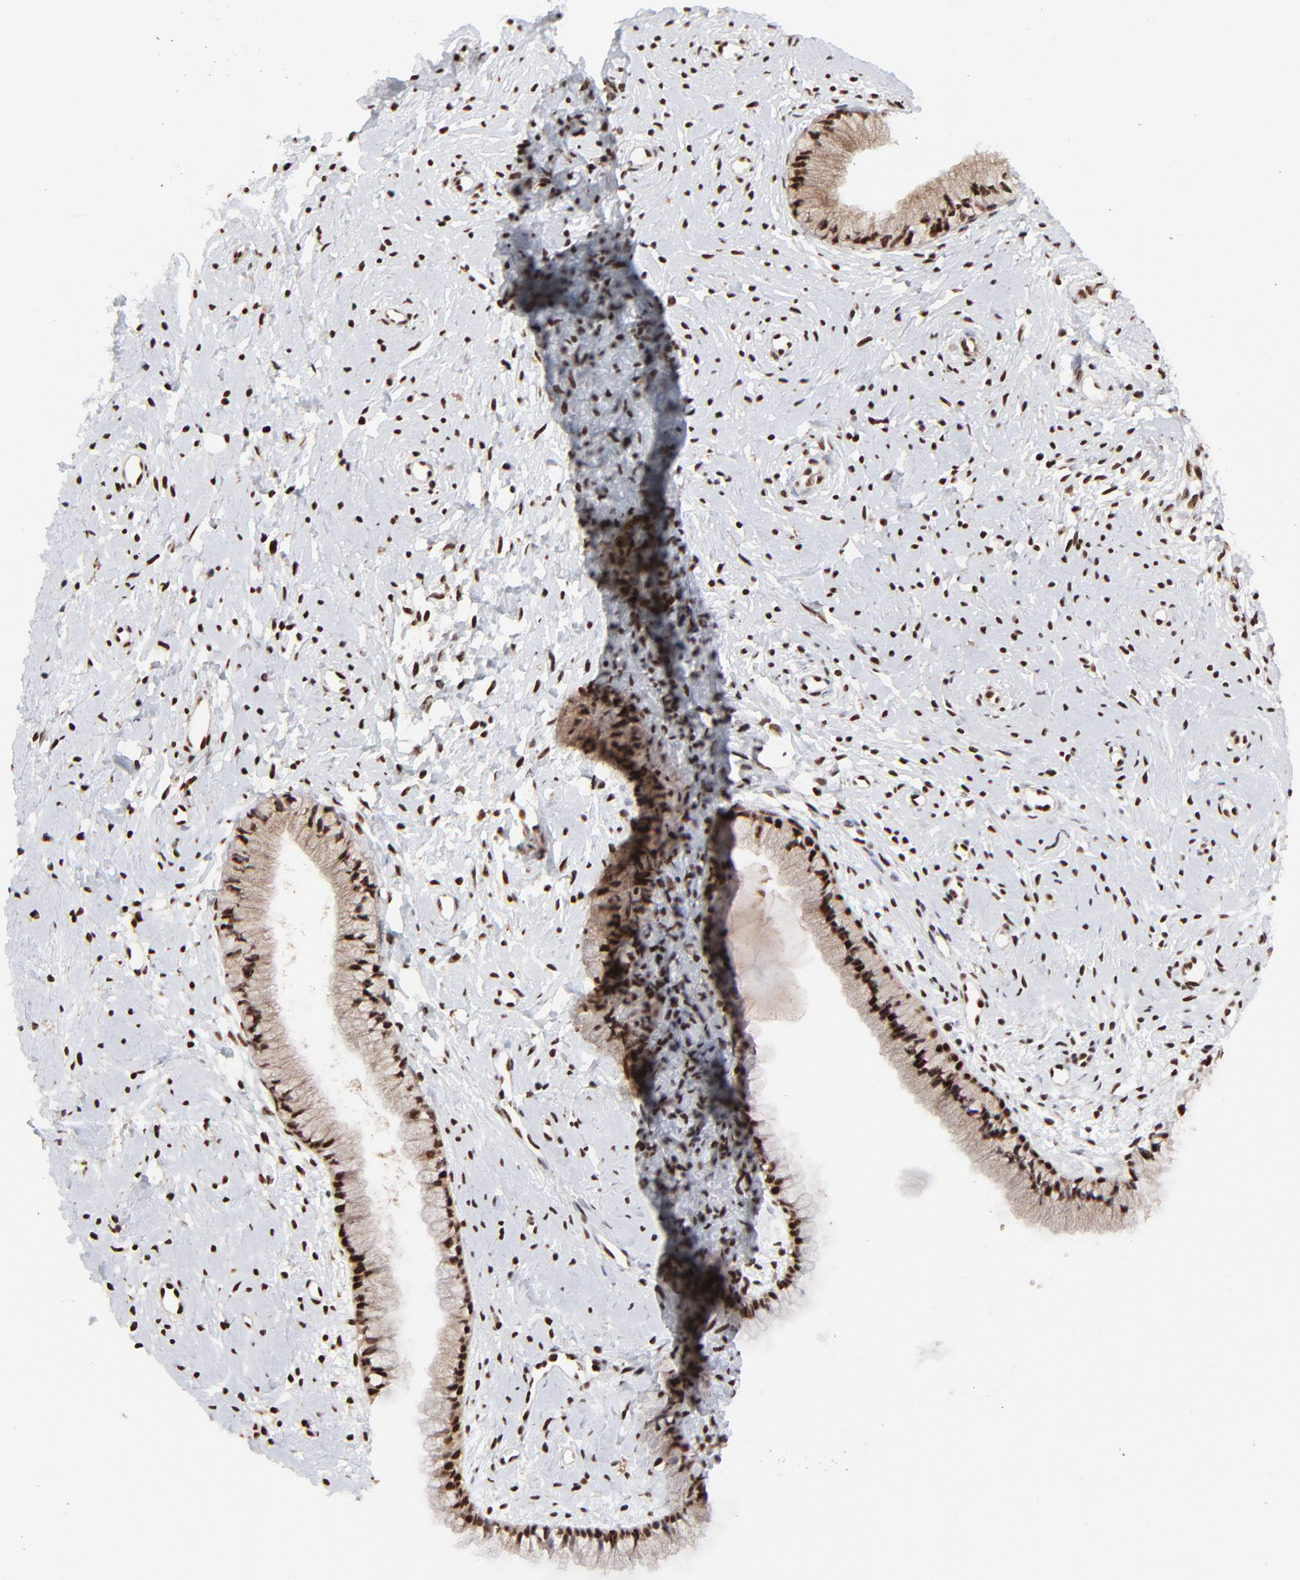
{"staining": {"intensity": "moderate", "quantity": ">75%", "location": "nuclear"}, "tissue": "cervix", "cell_type": "Glandular cells", "image_type": "normal", "snomed": [{"axis": "morphology", "description": "Normal tissue, NOS"}, {"axis": "topography", "description": "Cervix"}], "caption": "Immunohistochemistry (IHC) (DAB) staining of normal cervix exhibits moderate nuclear protein staining in about >75% of glandular cells.", "gene": "RBM22", "patient": {"sex": "female", "age": 46}}